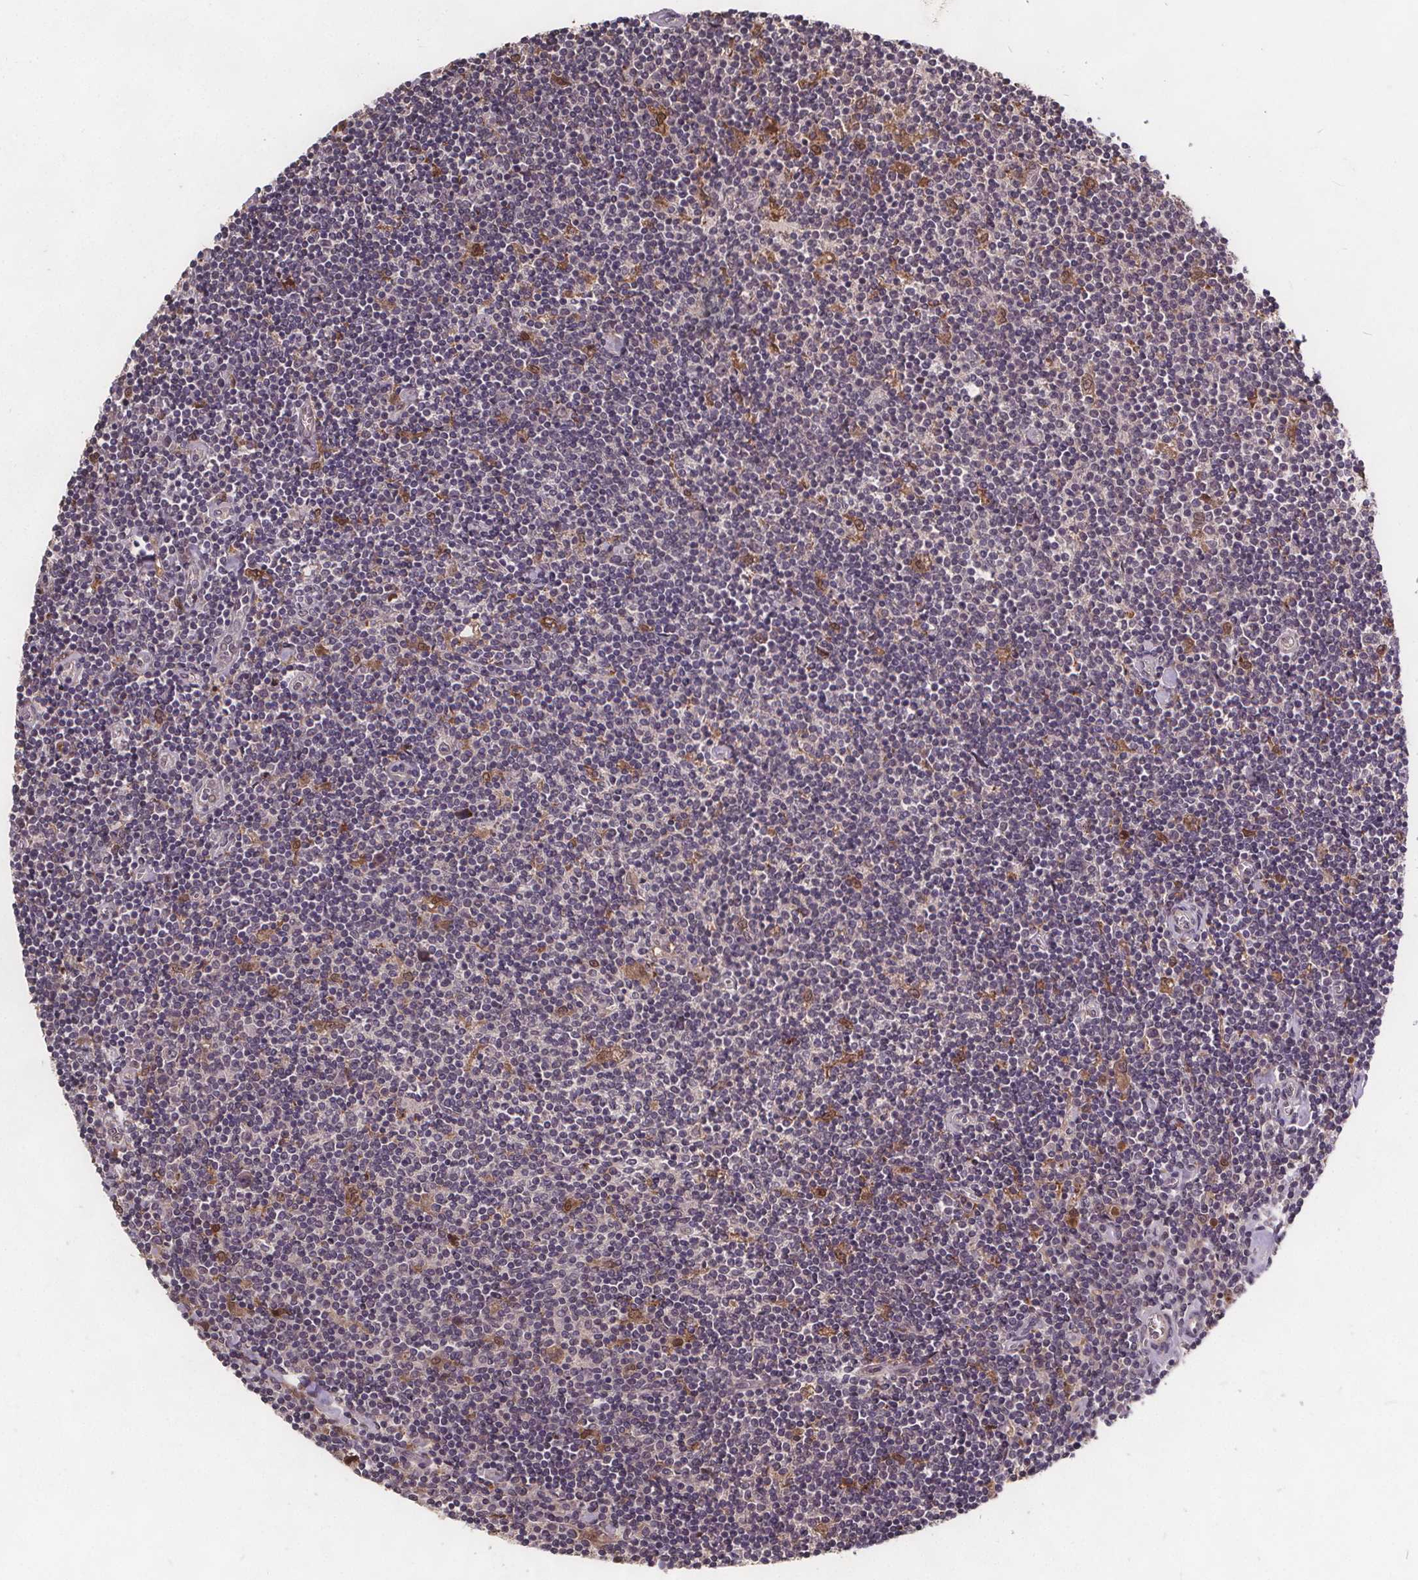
{"staining": {"intensity": "negative", "quantity": "none", "location": "none"}, "tissue": "lymphoma", "cell_type": "Tumor cells", "image_type": "cancer", "snomed": [{"axis": "morphology", "description": "Hodgkin's disease, NOS"}, {"axis": "topography", "description": "Lymph node"}], "caption": "Tumor cells are negative for brown protein staining in lymphoma. (DAB (3,3'-diaminobenzidine) immunohistochemistry (IHC), high magnification).", "gene": "USP9X", "patient": {"sex": "male", "age": 40}}